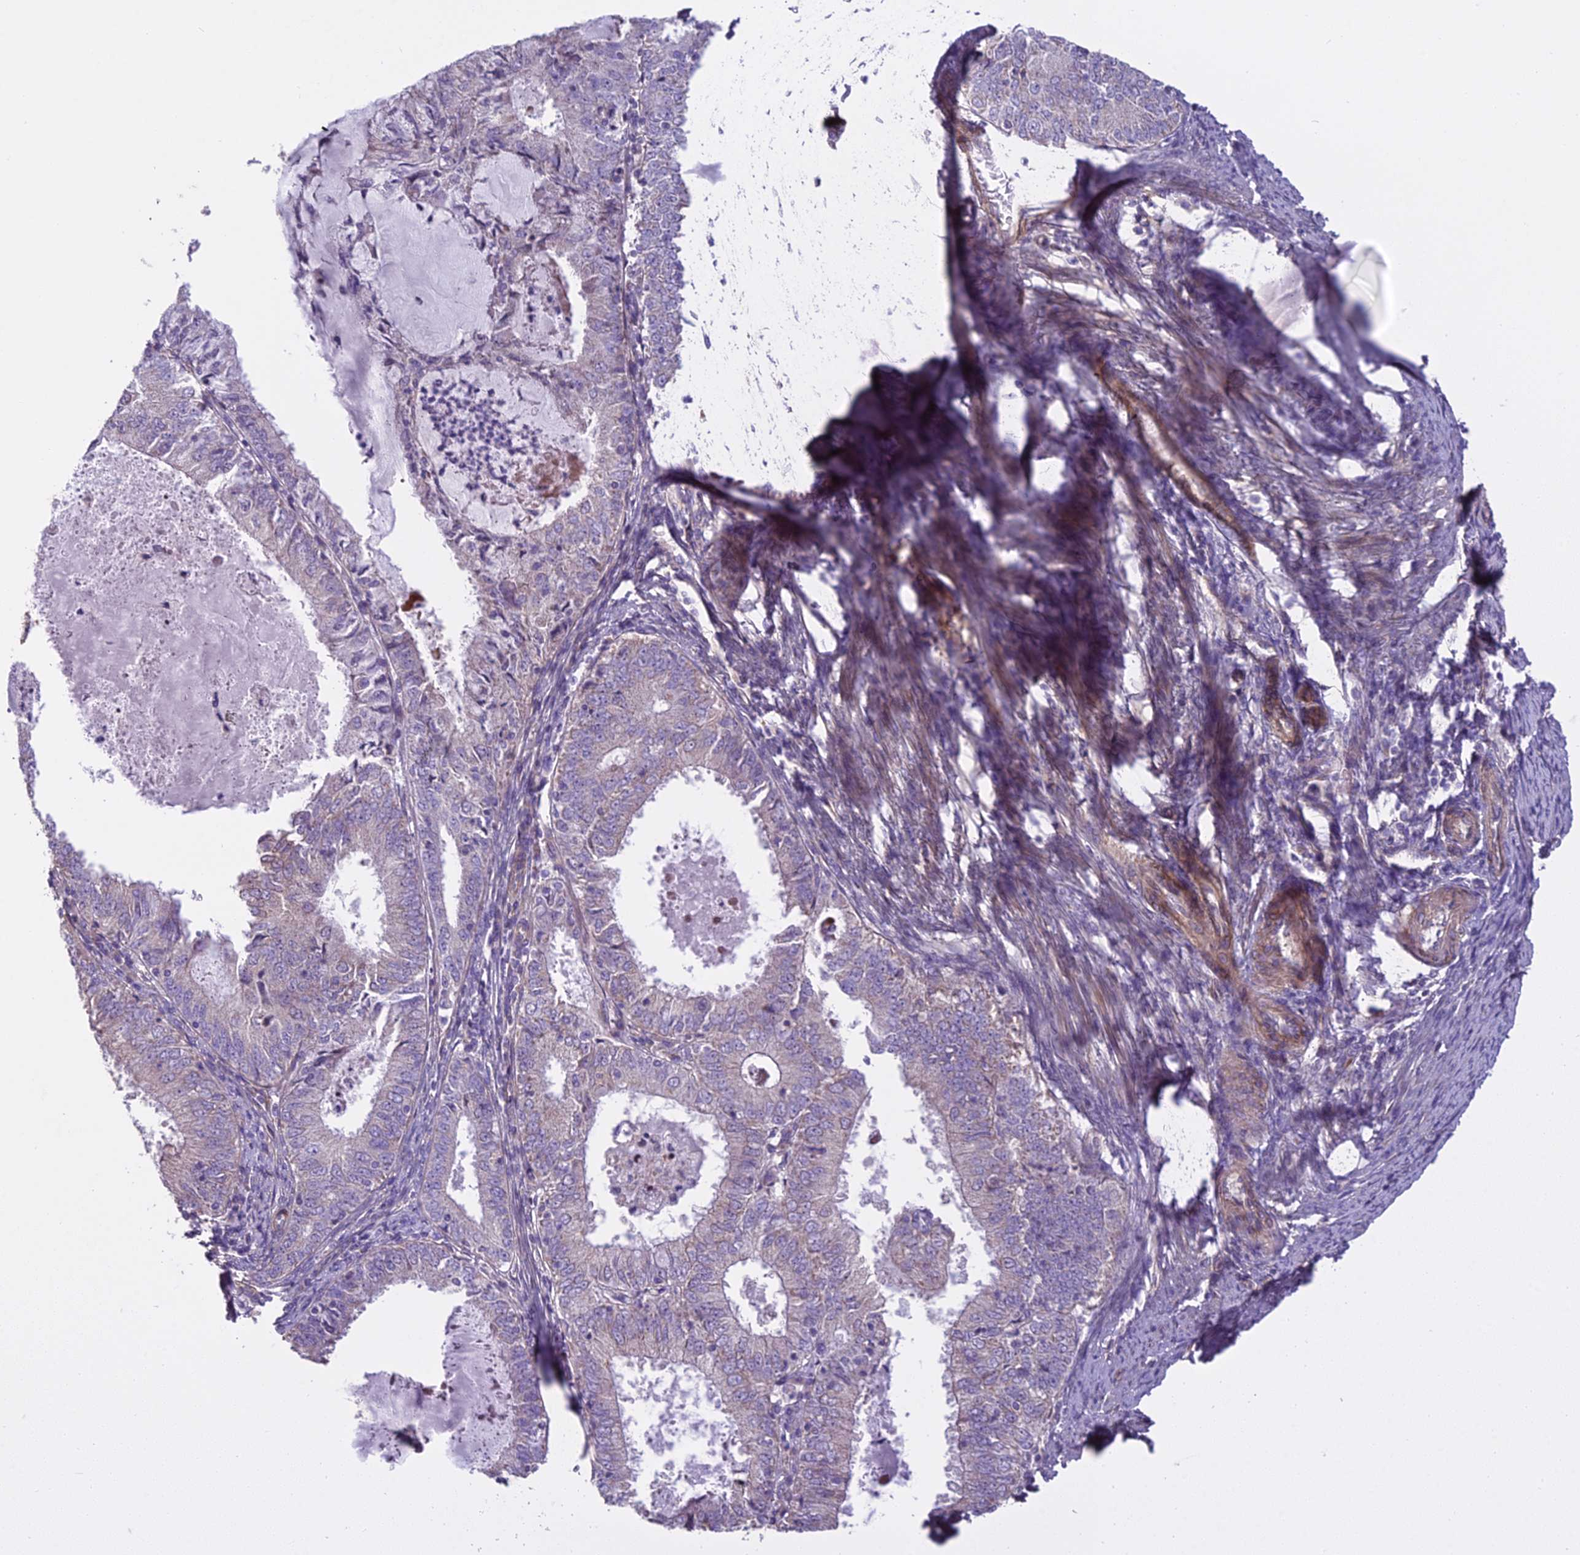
{"staining": {"intensity": "negative", "quantity": "none", "location": "none"}, "tissue": "endometrial cancer", "cell_type": "Tumor cells", "image_type": "cancer", "snomed": [{"axis": "morphology", "description": "Adenocarcinoma, NOS"}, {"axis": "topography", "description": "Endometrium"}], "caption": "A histopathology image of endometrial adenocarcinoma stained for a protein exhibits no brown staining in tumor cells.", "gene": "DUS2", "patient": {"sex": "female", "age": 57}}